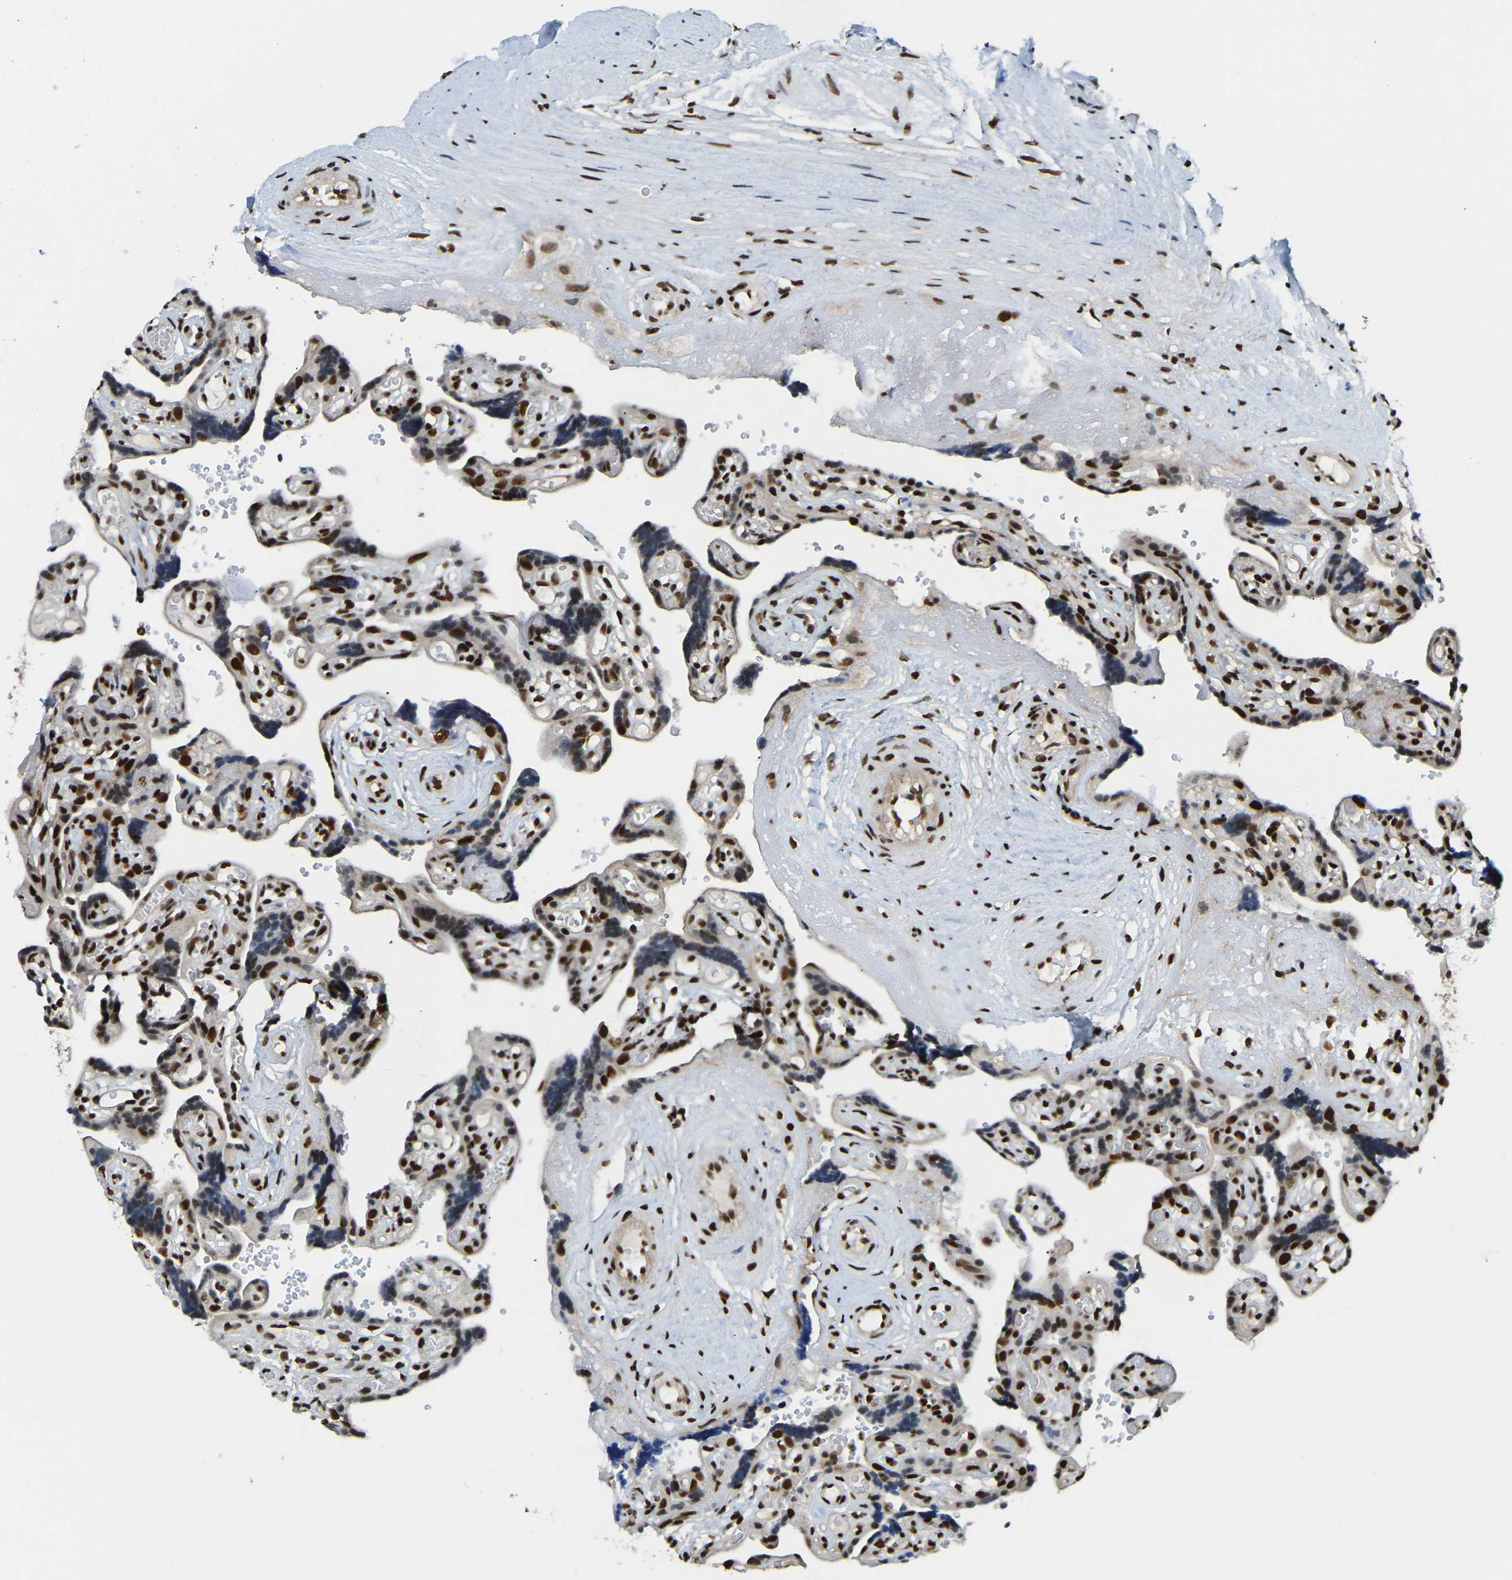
{"staining": {"intensity": "moderate", "quantity": "<25%", "location": "nuclear"}, "tissue": "placenta", "cell_type": "Decidual cells", "image_type": "normal", "snomed": [{"axis": "morphology", "description": "Normal tissue, NOS"}, {"axis": "topography", "description": "Placenta"}], "caption": "Protein expression analysis of unremarkable human placenta reveals moderate nuclear expression in about <25% of decidual cells.", "gene": "NUMA1", "patient": {"sex": "female", "age": 30}}